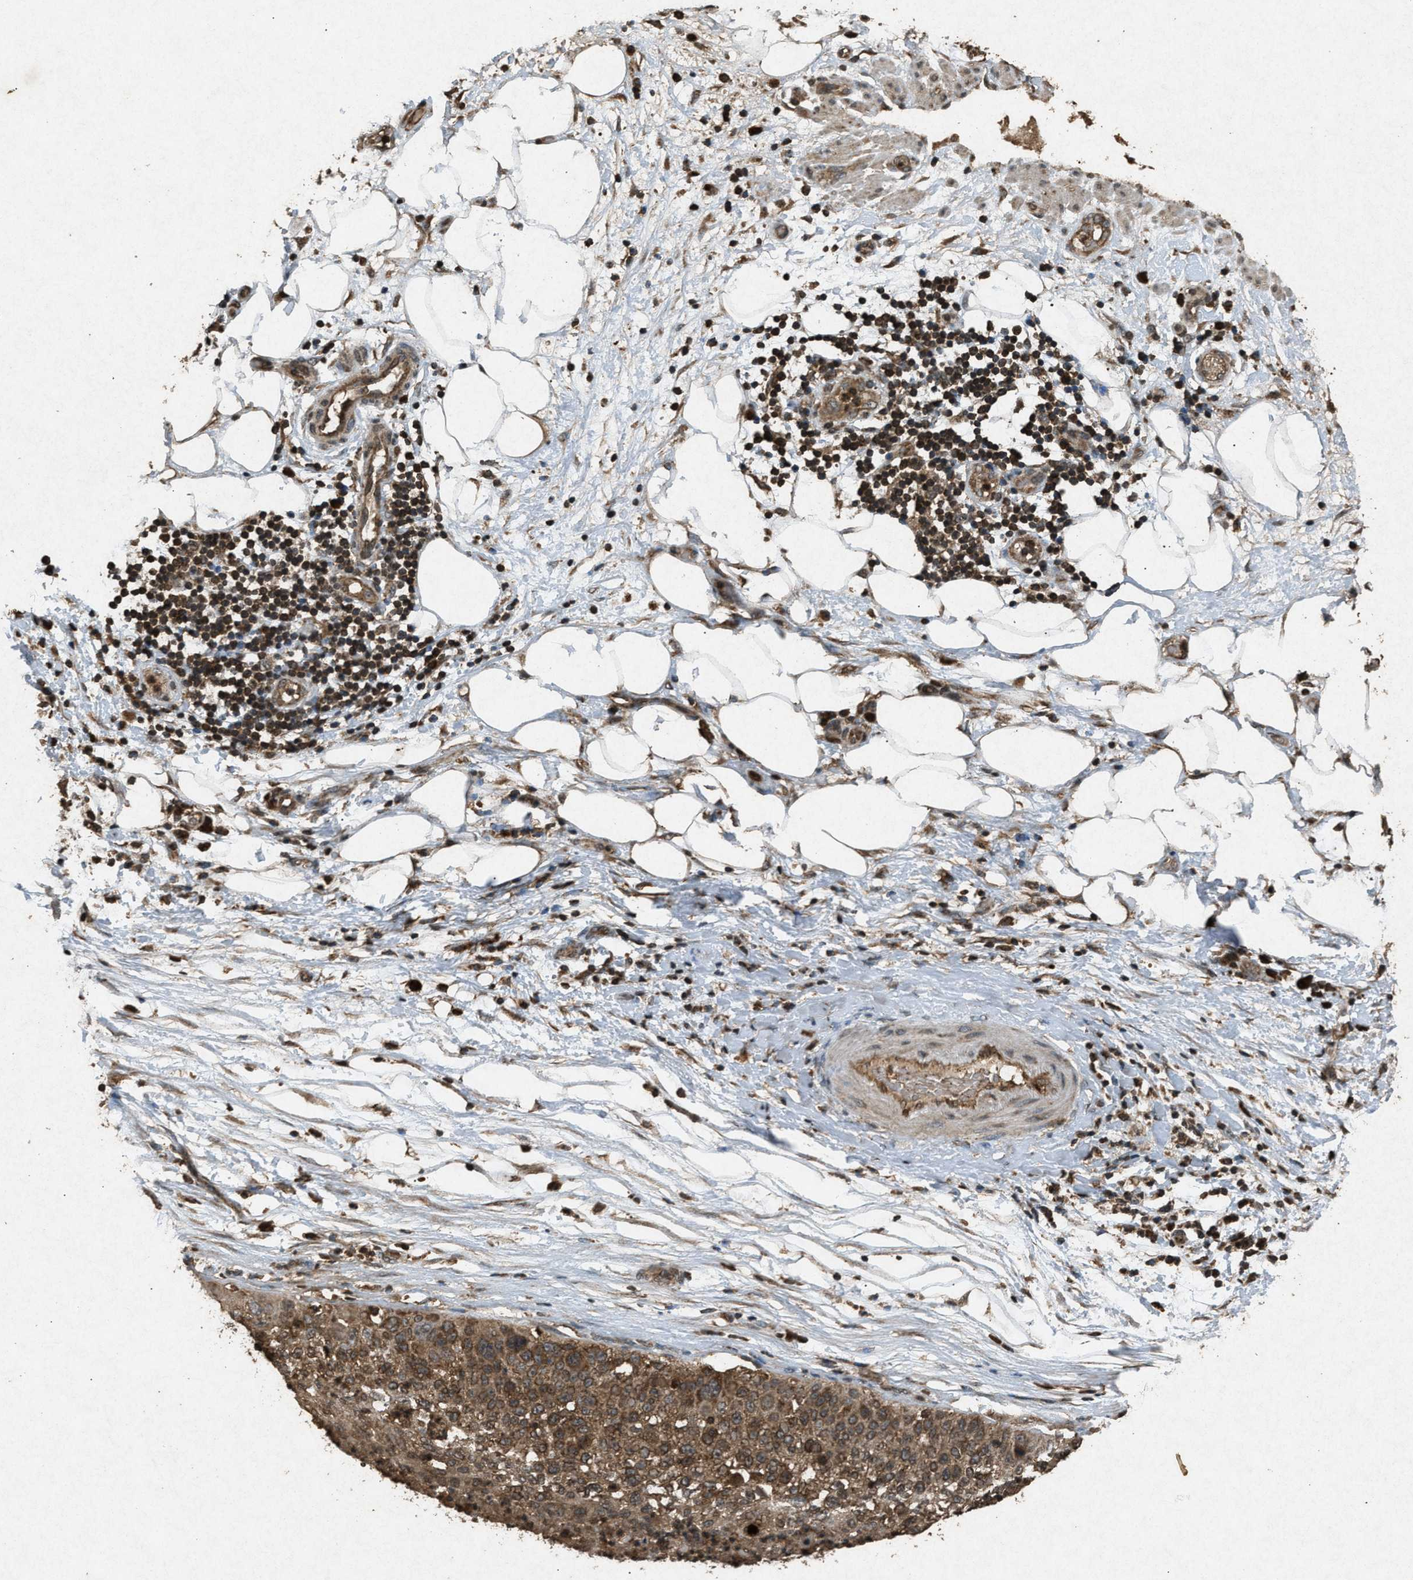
{"staining": {"intensity": "moderate", "quantity": ">75%", "location": "cytoplasmic/membranous"}, "tissue": "lung cancer", "cell_type": "Tumor cells", "image_type": "cancer", "snomed": [{"axis": "morphology", "description": "Inflammation, NOS"}, {"axis": "morphology", "description": "Squamous cell carcinoma, NOS"}, {"axis": "topography", "description": "Lymph node"}, {"axis": "topography", "description": "Soft tissue"}, {"axis": "topography", "description": "Lung"}], "caption": "IHC of human squamous cell carcinoma (lung) shows medium levels of moderate cytoplasmic/membranous positivity in about >75% of tumor cells. (Stains: DAB in brown, nuclei in blue, Microscopy: brightfield microscopy at high magnification).", "gene": "OAS1", "patient": {"sex": "male", "age": 66}}